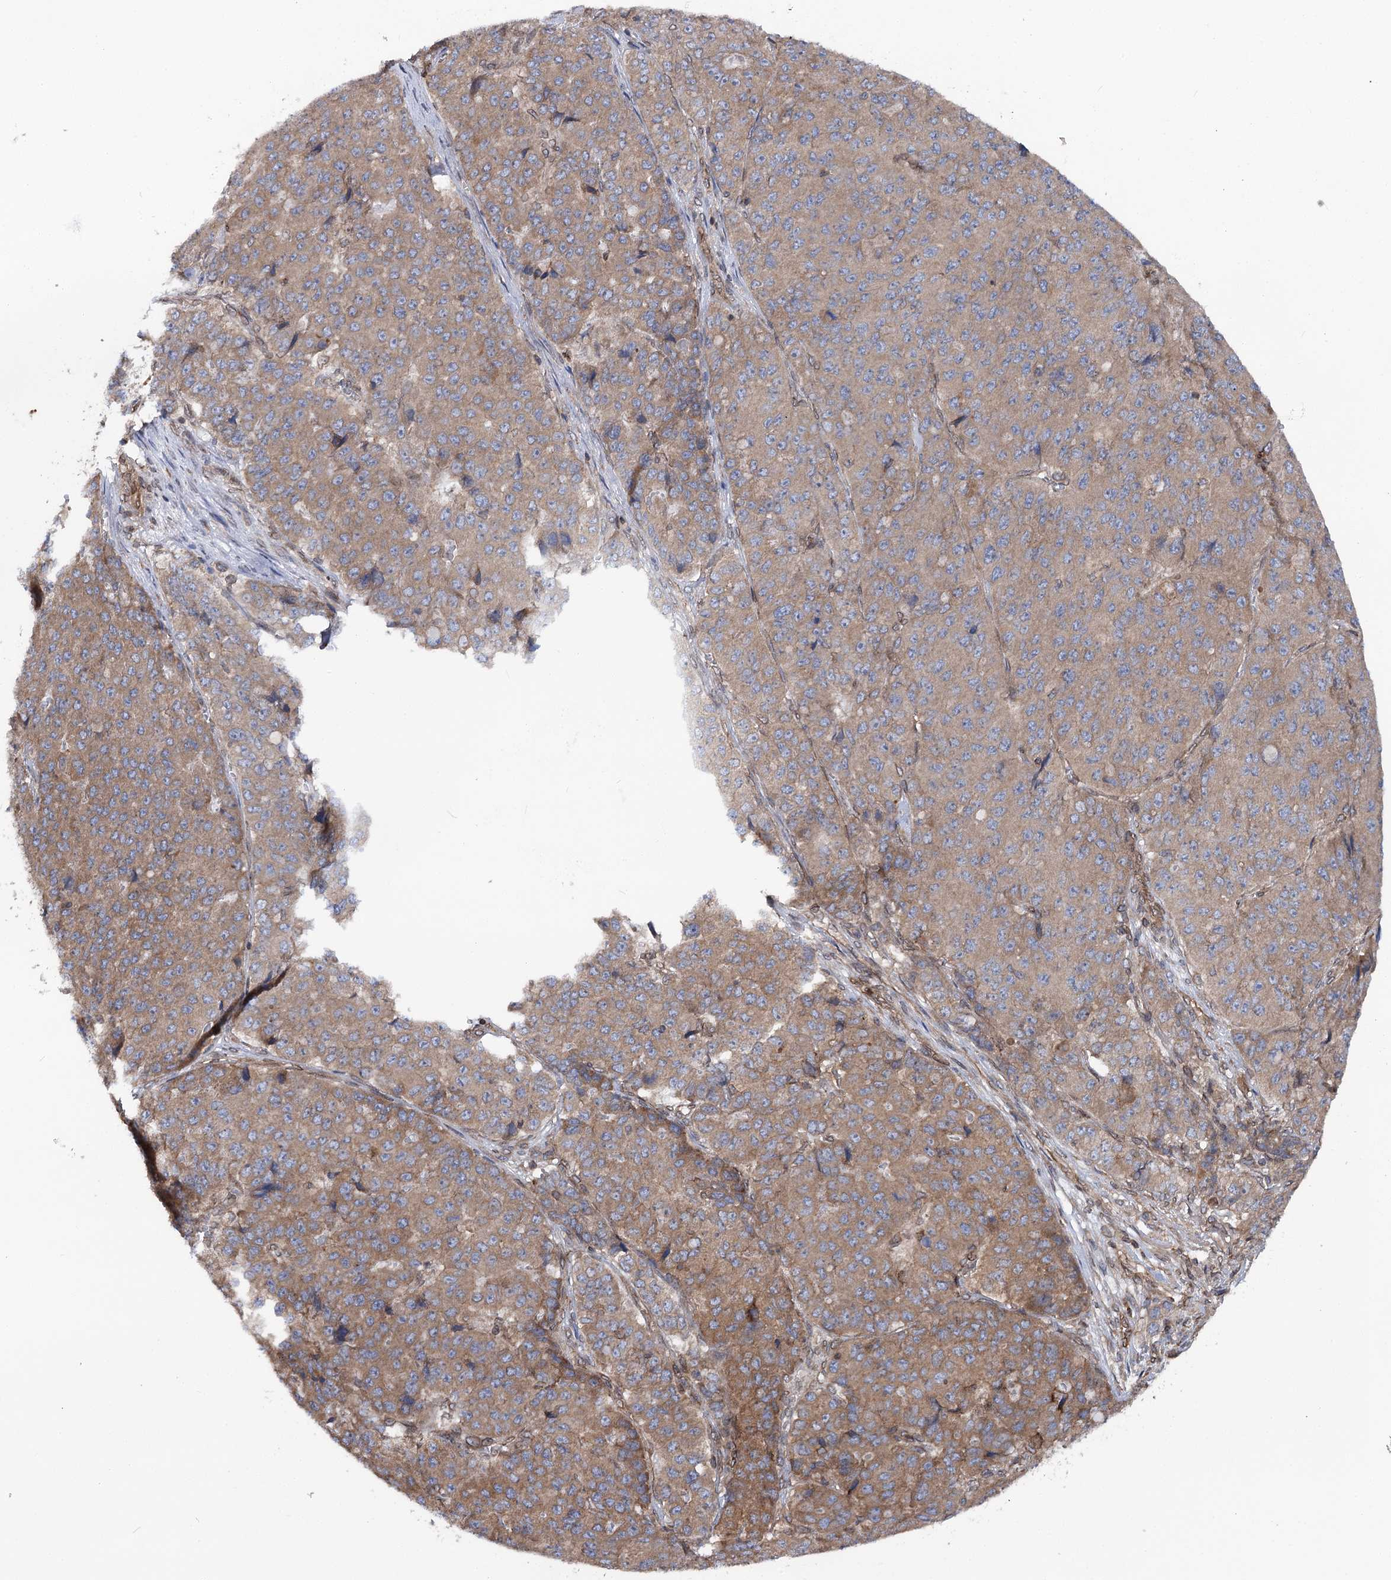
{"staining": {"intensity": "moderate", "quantity": ">75%", "location": "cytoplasmic/membranous"}, "tissue": "pancreatic cancer", "cell_type": "Tumor cells", "image_type": "cancer", "snomed": [{"axis": "morphology", "description": "Adenocarcinoma, NOS"}, {"axis": "topography", "description": "Pancreas"}], "caption": "IHC of human pancreatic adenocarcinoma exhibits medium levels of moderate cytoplasmic/membranous positivity in approximately >75% of tumor cells.", "gene": "FGFR1OP2", "patient": {"sex": "male", "age": 50}}